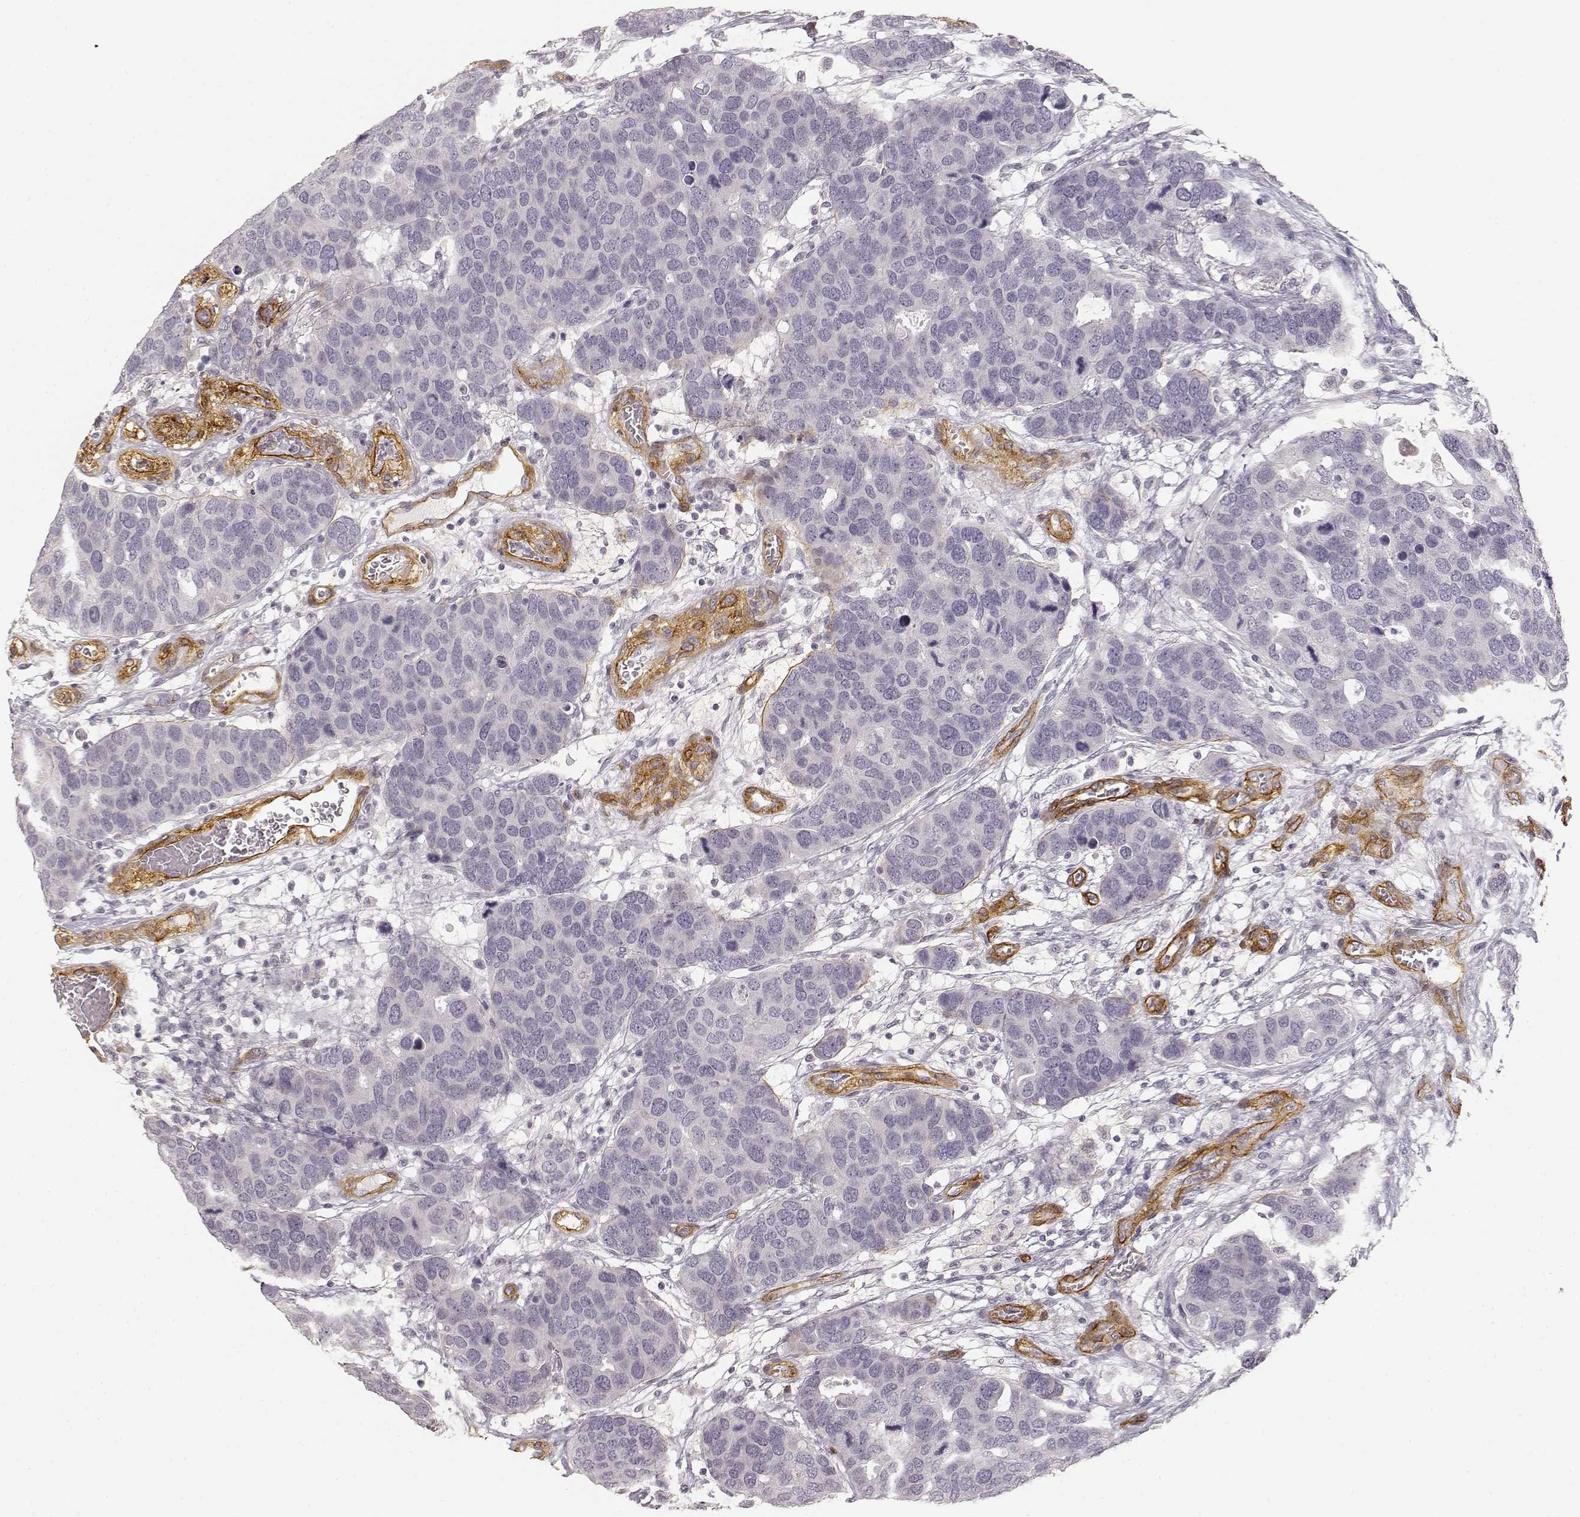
{"staining": {"intensity": "negative", "quantity": "none", "location": "none"}, "tissue": "breast cancer", "cell_type": "Tumor cells", "image_type": "cancer", "snomed": [{"axis": "morphology", "description": "Duct carcinoma"}, {"axis": "topography", "description": "Breast"}], "caption": "Tumor cells show no significant expression in breast cancer.", "gene": "LAMA4", "patient": {"sex": "female", "age": 83}}